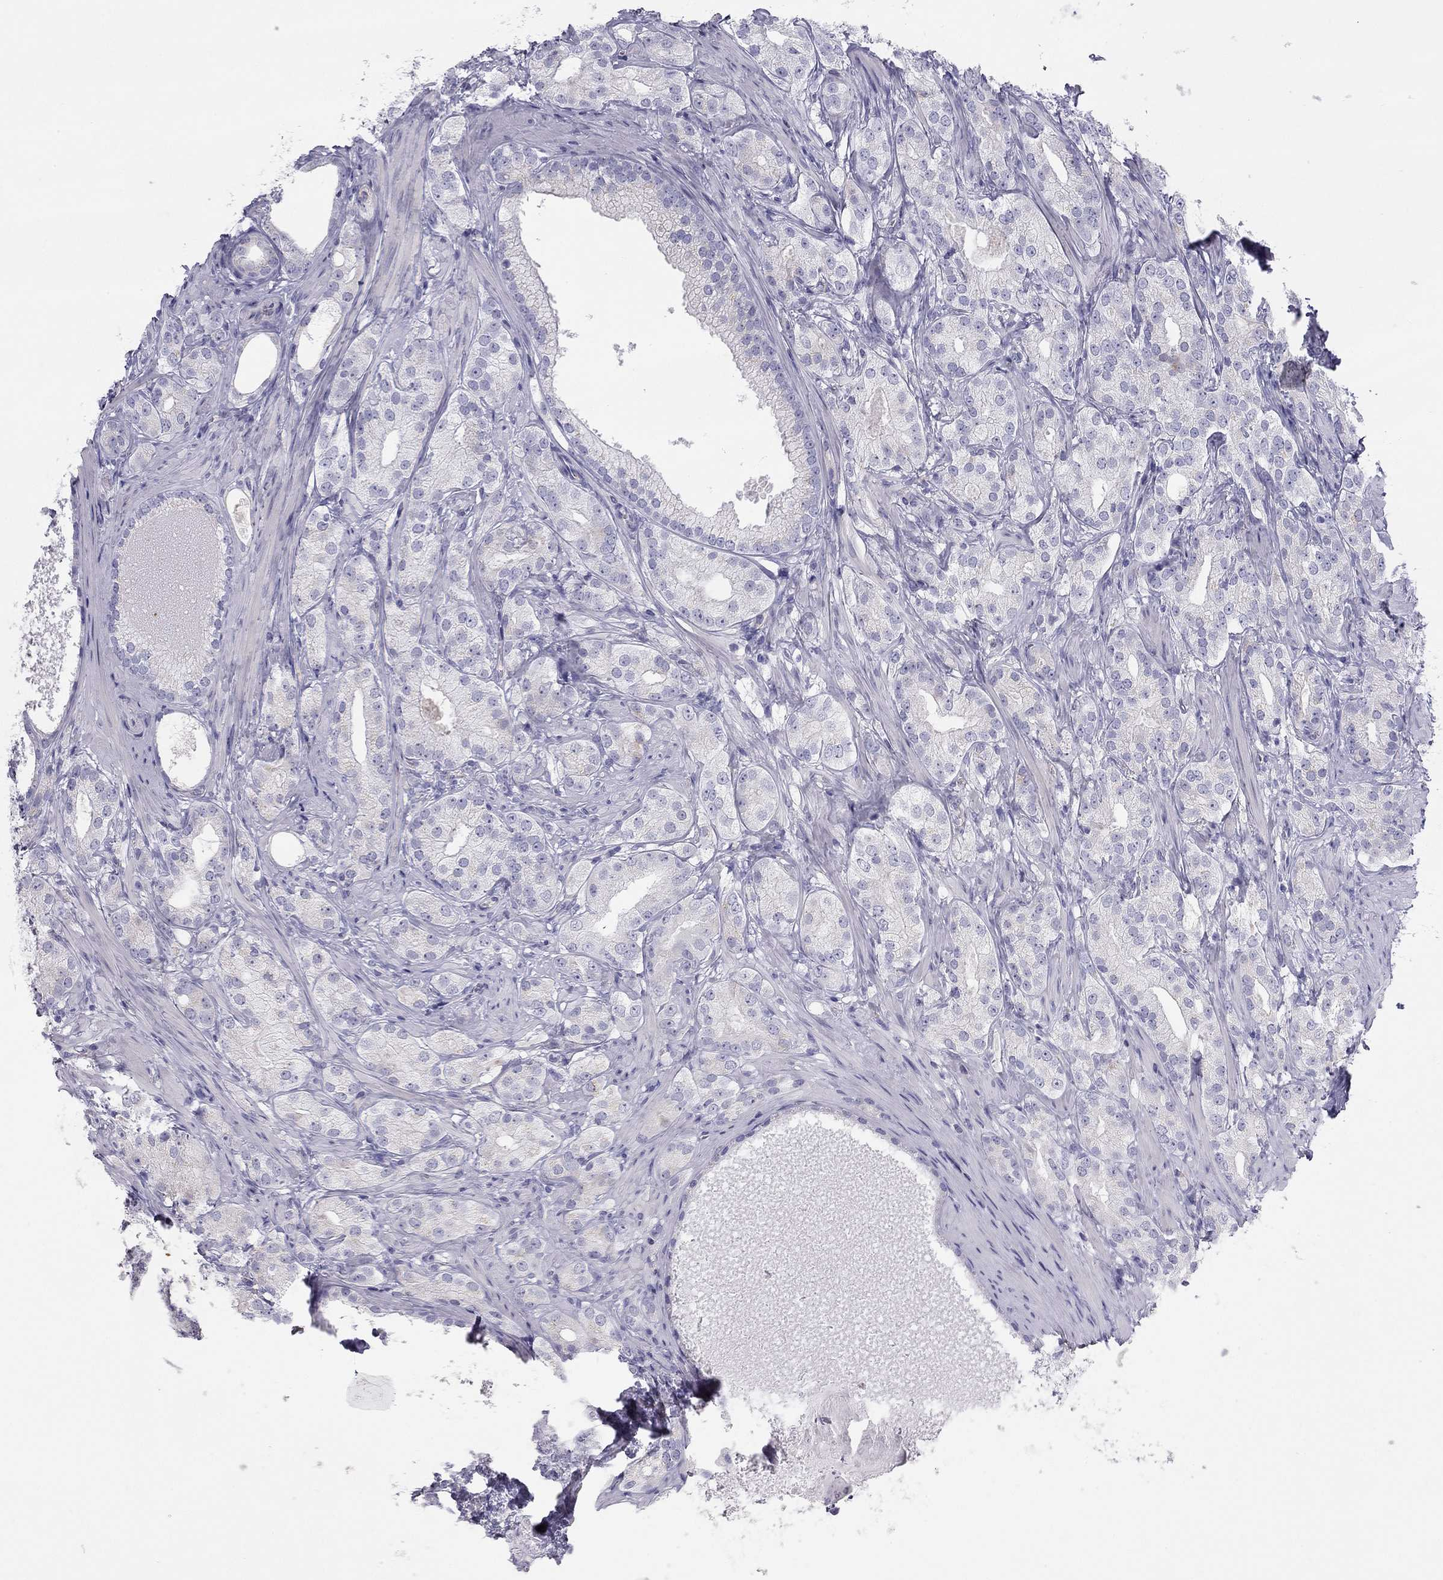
{"staining": {"intensity": "negative", "quantity": "none", "location": "none"}, "tissue": "prostate cancer", "cell_type": "Tumor cells", "image_type": "cancer", "snomed": [{"axis": "morphology", "description": "Adenocarcinoma, High grade"}, {"axis": "topography", "description": "Prostate and seminal vesicle, NOS"}], "caption": "Tumor cells are negative for brown protein staining in prostate high-grade adenocarcinoma. (IHC, brightfield microscopy, high magnification).", "gene": "TDRD6", "patient": {"sex": "male", "age": 62}}